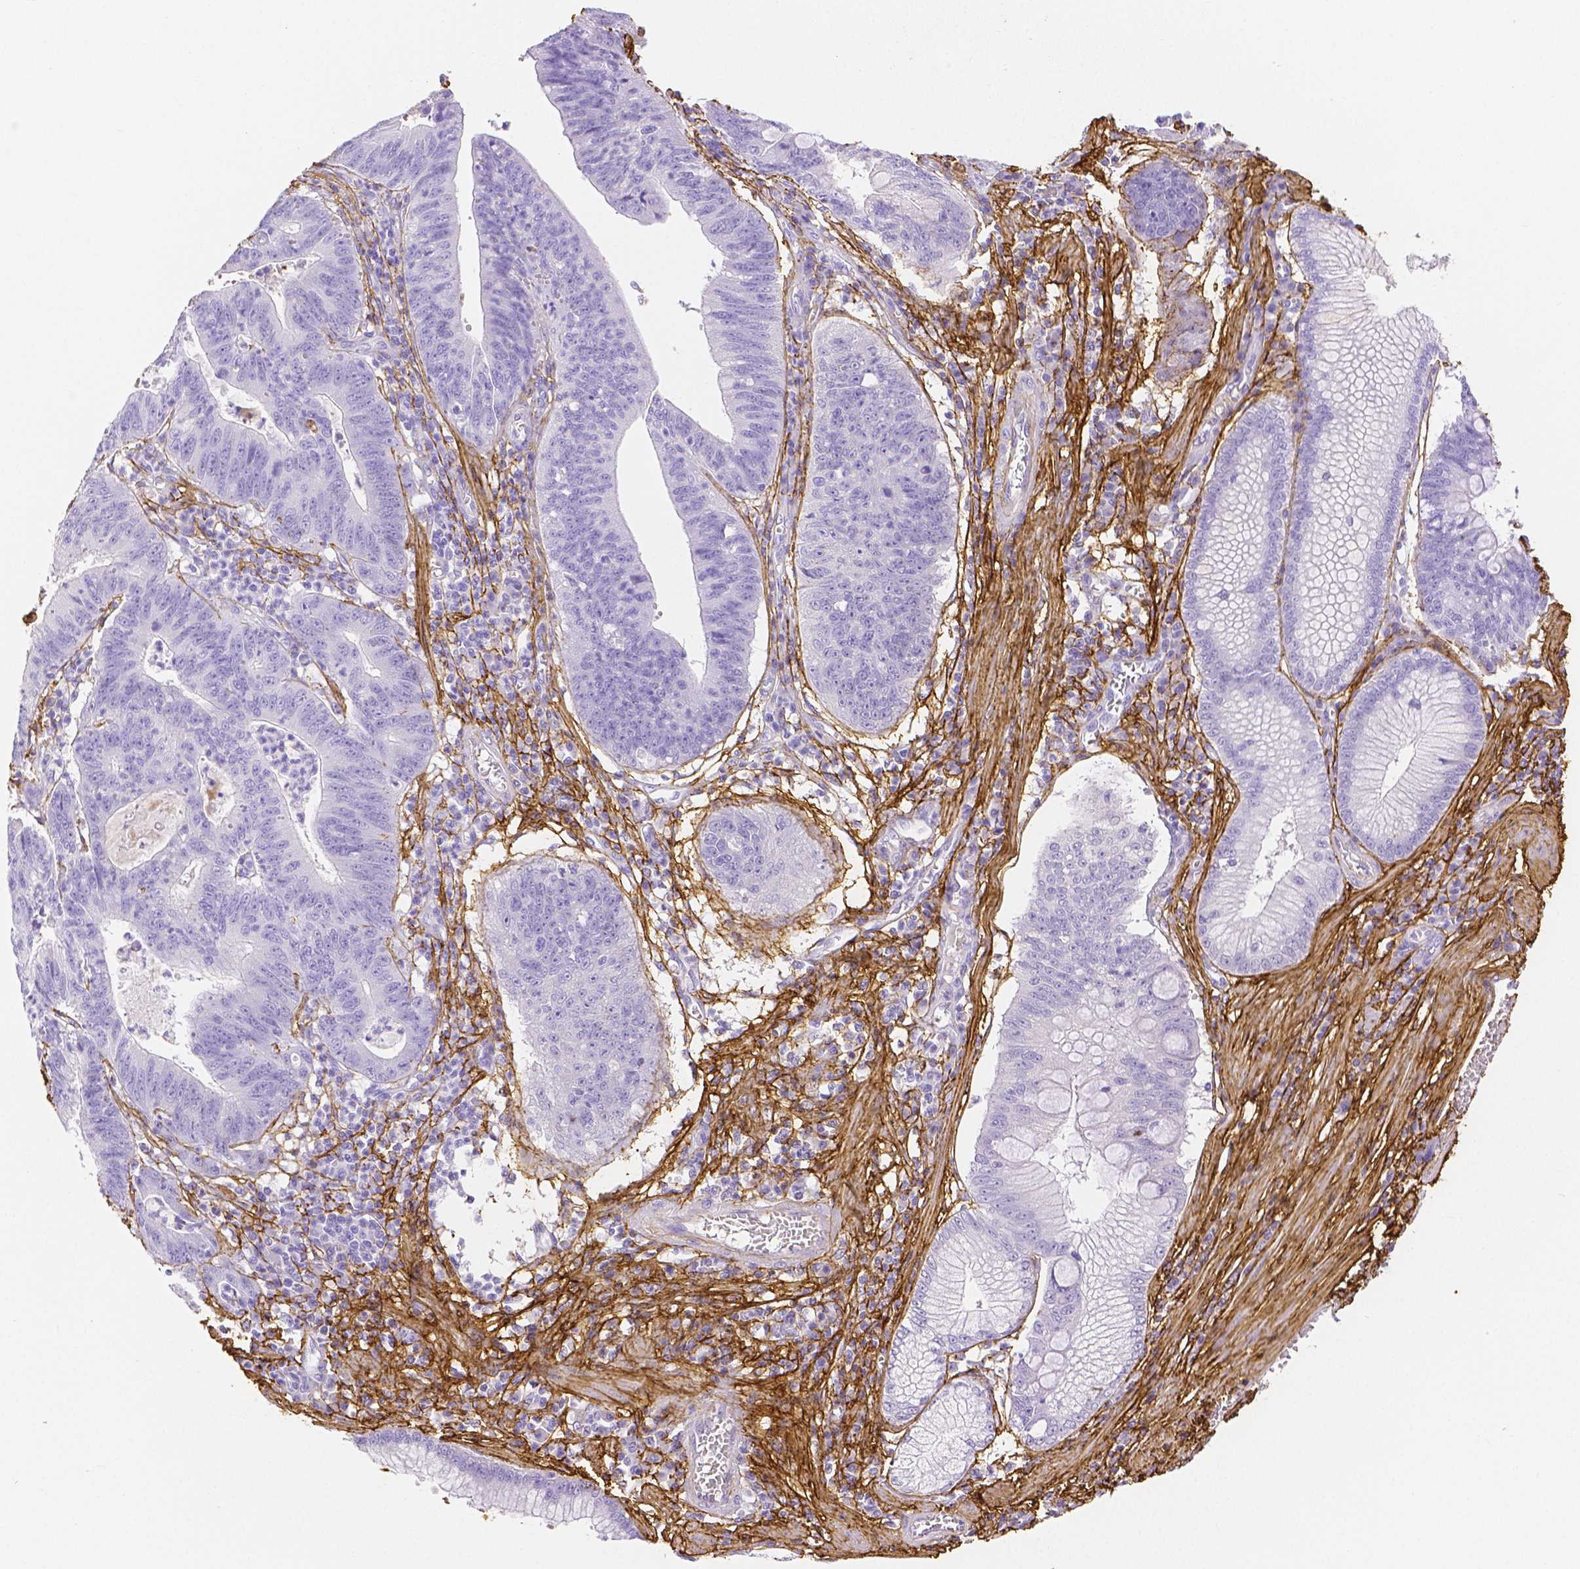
{"staining": {"intensity": "negative", "quantity": "none", "location": "none"}, "tissue": "stomach cancer", "cell_type": "Tumor cells", "image_type": "cancer", "snomed": [{"axis": "morphology", "description": "Adenocarcinoma, NOS"}, {"axis": "topography", "description": "Stomach"}], "caption": "High magnification brightfield microscopy of stomach adenocarcinoma stained with DAB (brown) and counterstained with hematoxylin (blue): tumor cells show no significant positivity.", "gene": "FBN1", "patient": {"sex": "male", "age": 59}}